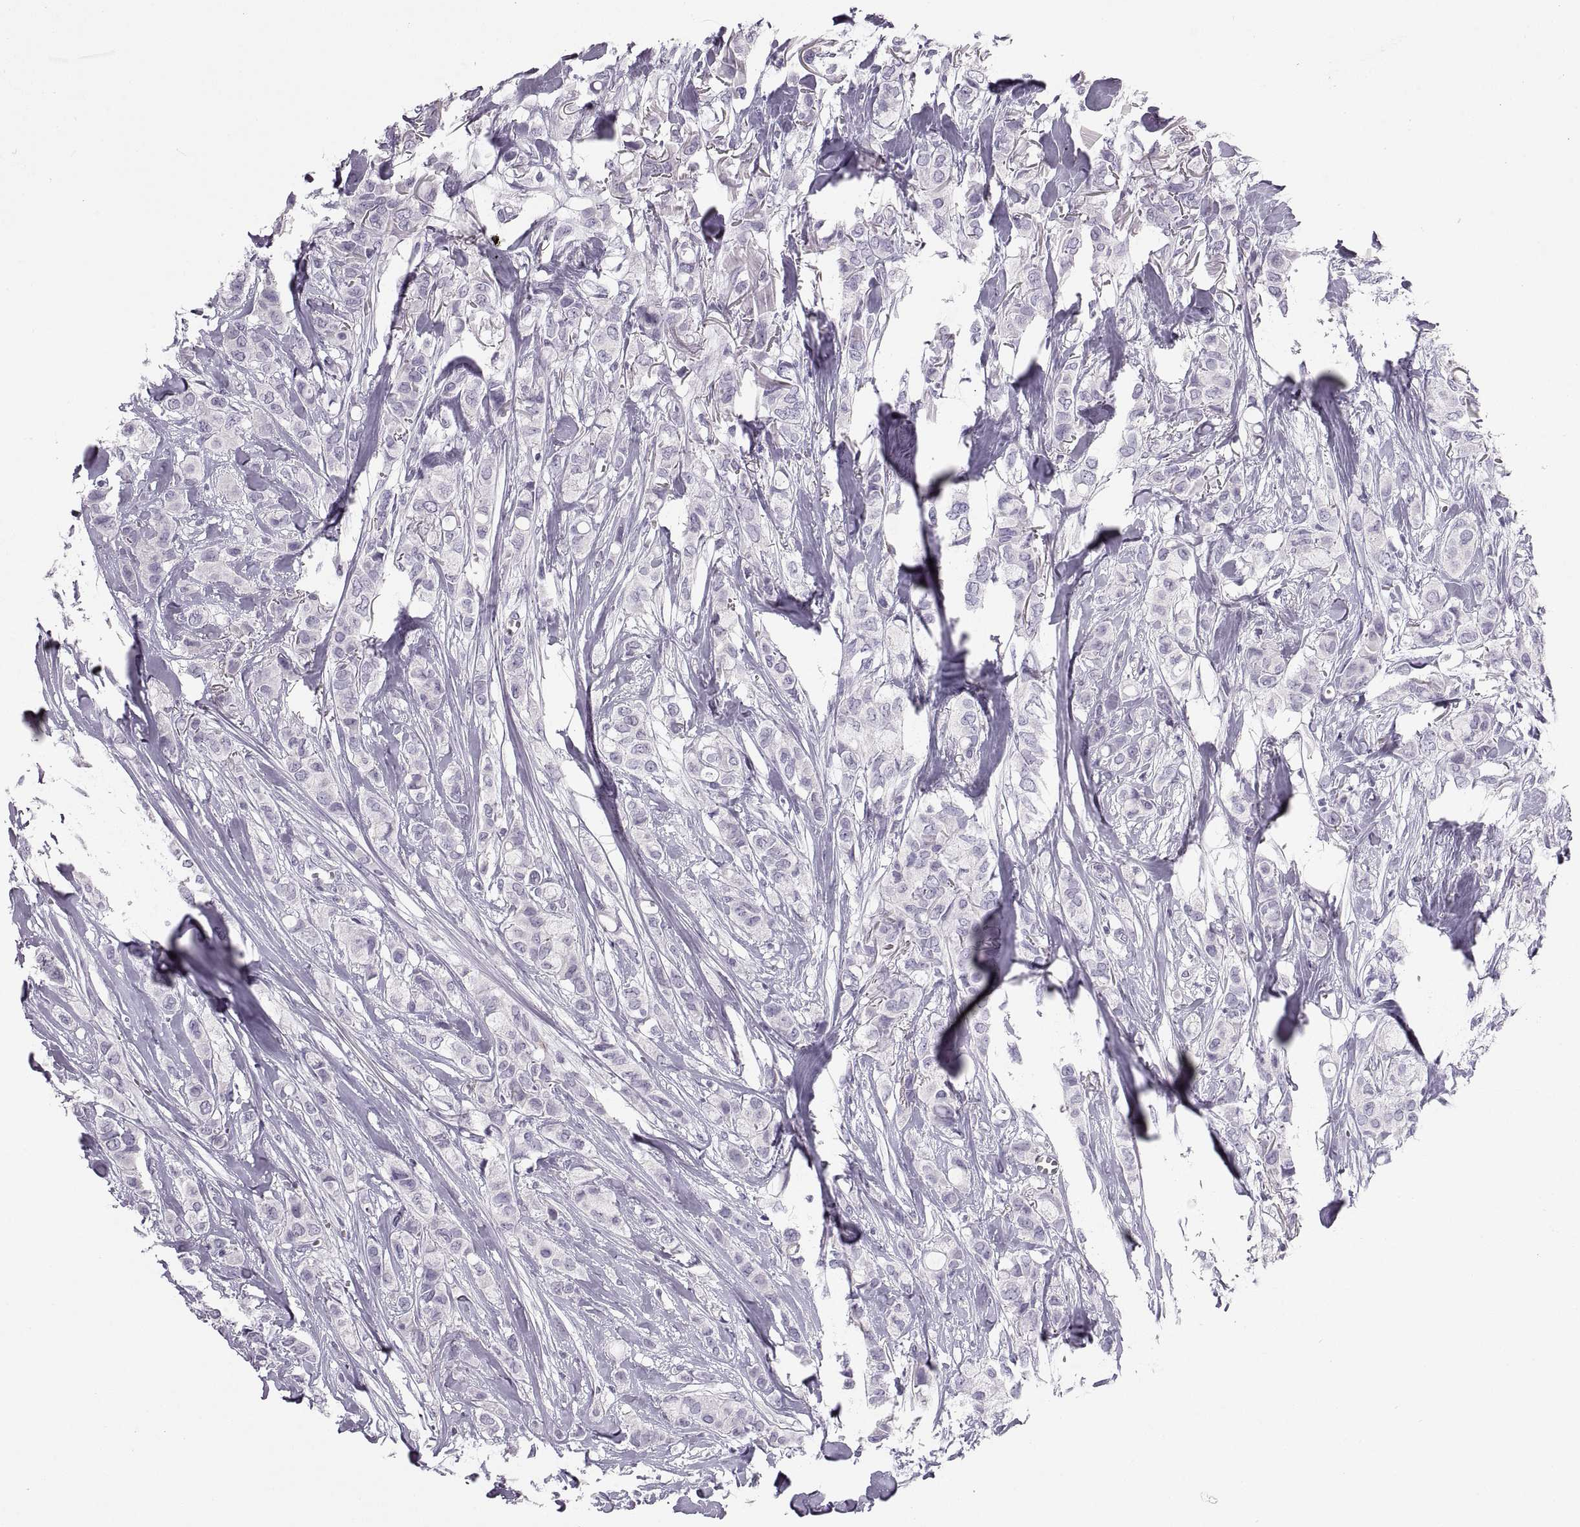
{"staining": {"intensity": "negative", "quantity": "none", "location": "none"}, "tissue": "breast cancer", "cell_type": "Tumor cells", "image_type": "cancer", "snomed": [{"axis": "morphology", "description": "Duct carcinoma"}, {"axis": "topography", "description": "Breast"}], "caption": "A photomicrograph of intraductal carcinoma (breast) stained for a protein reveals no brown staining in tumor cells.", "gene": "QRICH2", "patient": {"sex": "female", "age": 85}}